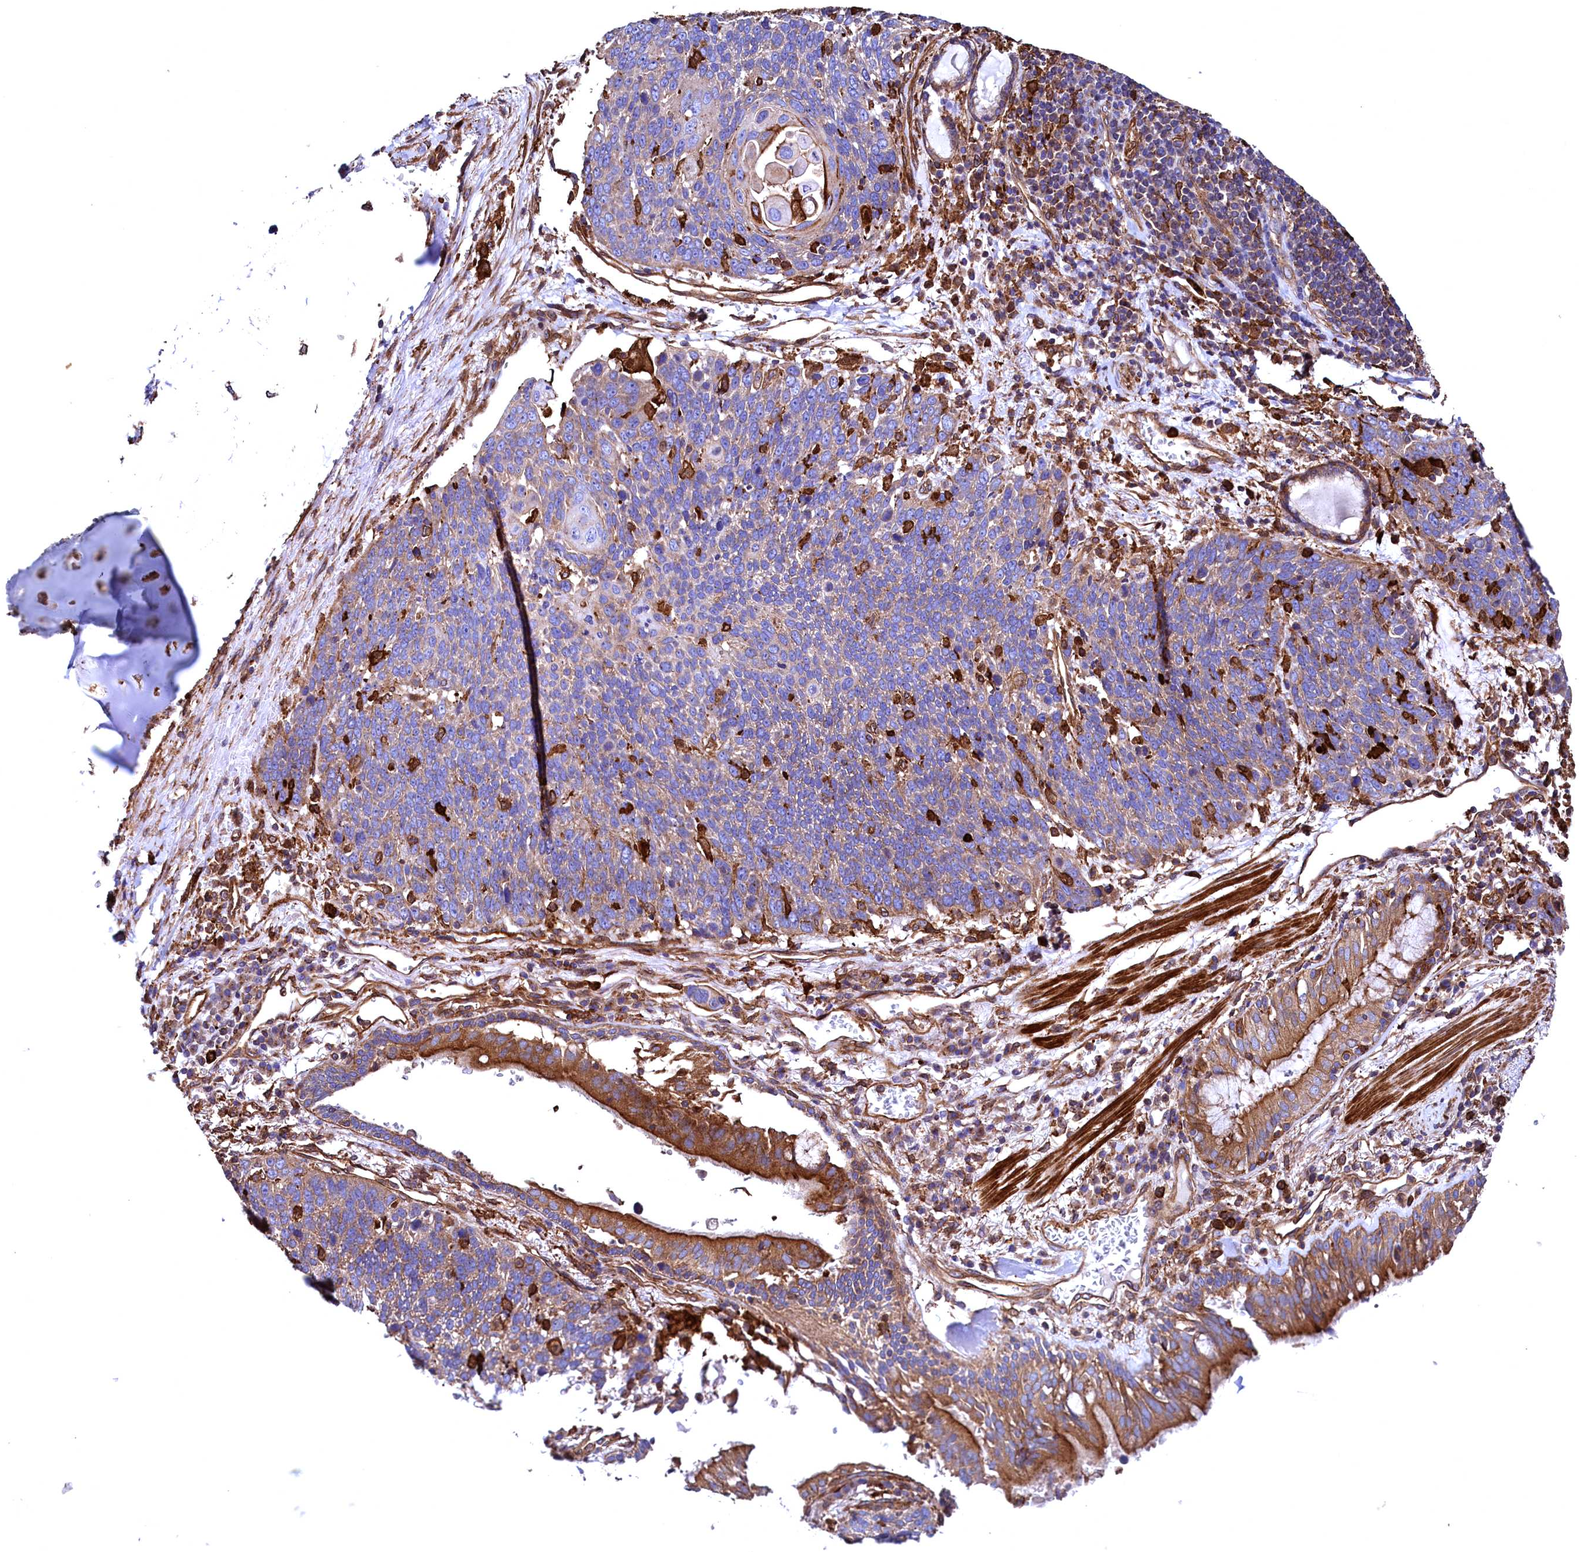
{"staining": {"intensity": "weak", "quantity": ">75%", "location": "cytoplasmic/membranous"}, "tissue": "lung cancer", "cell_type": "Tumor cells", "image_type": "cancer", "snomed": [{"axis": "morphology", "description": "Squamous cell carcinoma, NOS"}, {"axis": "topography", "description": "Lung"}], "caption": "Immunohistochemistry (DAB) staining of human lung cancer exhibits weak cytoplasmic/membranous protein expression in approximately >75% of tumor cells.", "gene": "STAMBPL1", "patient": {"sex": "male", "age": 66}}